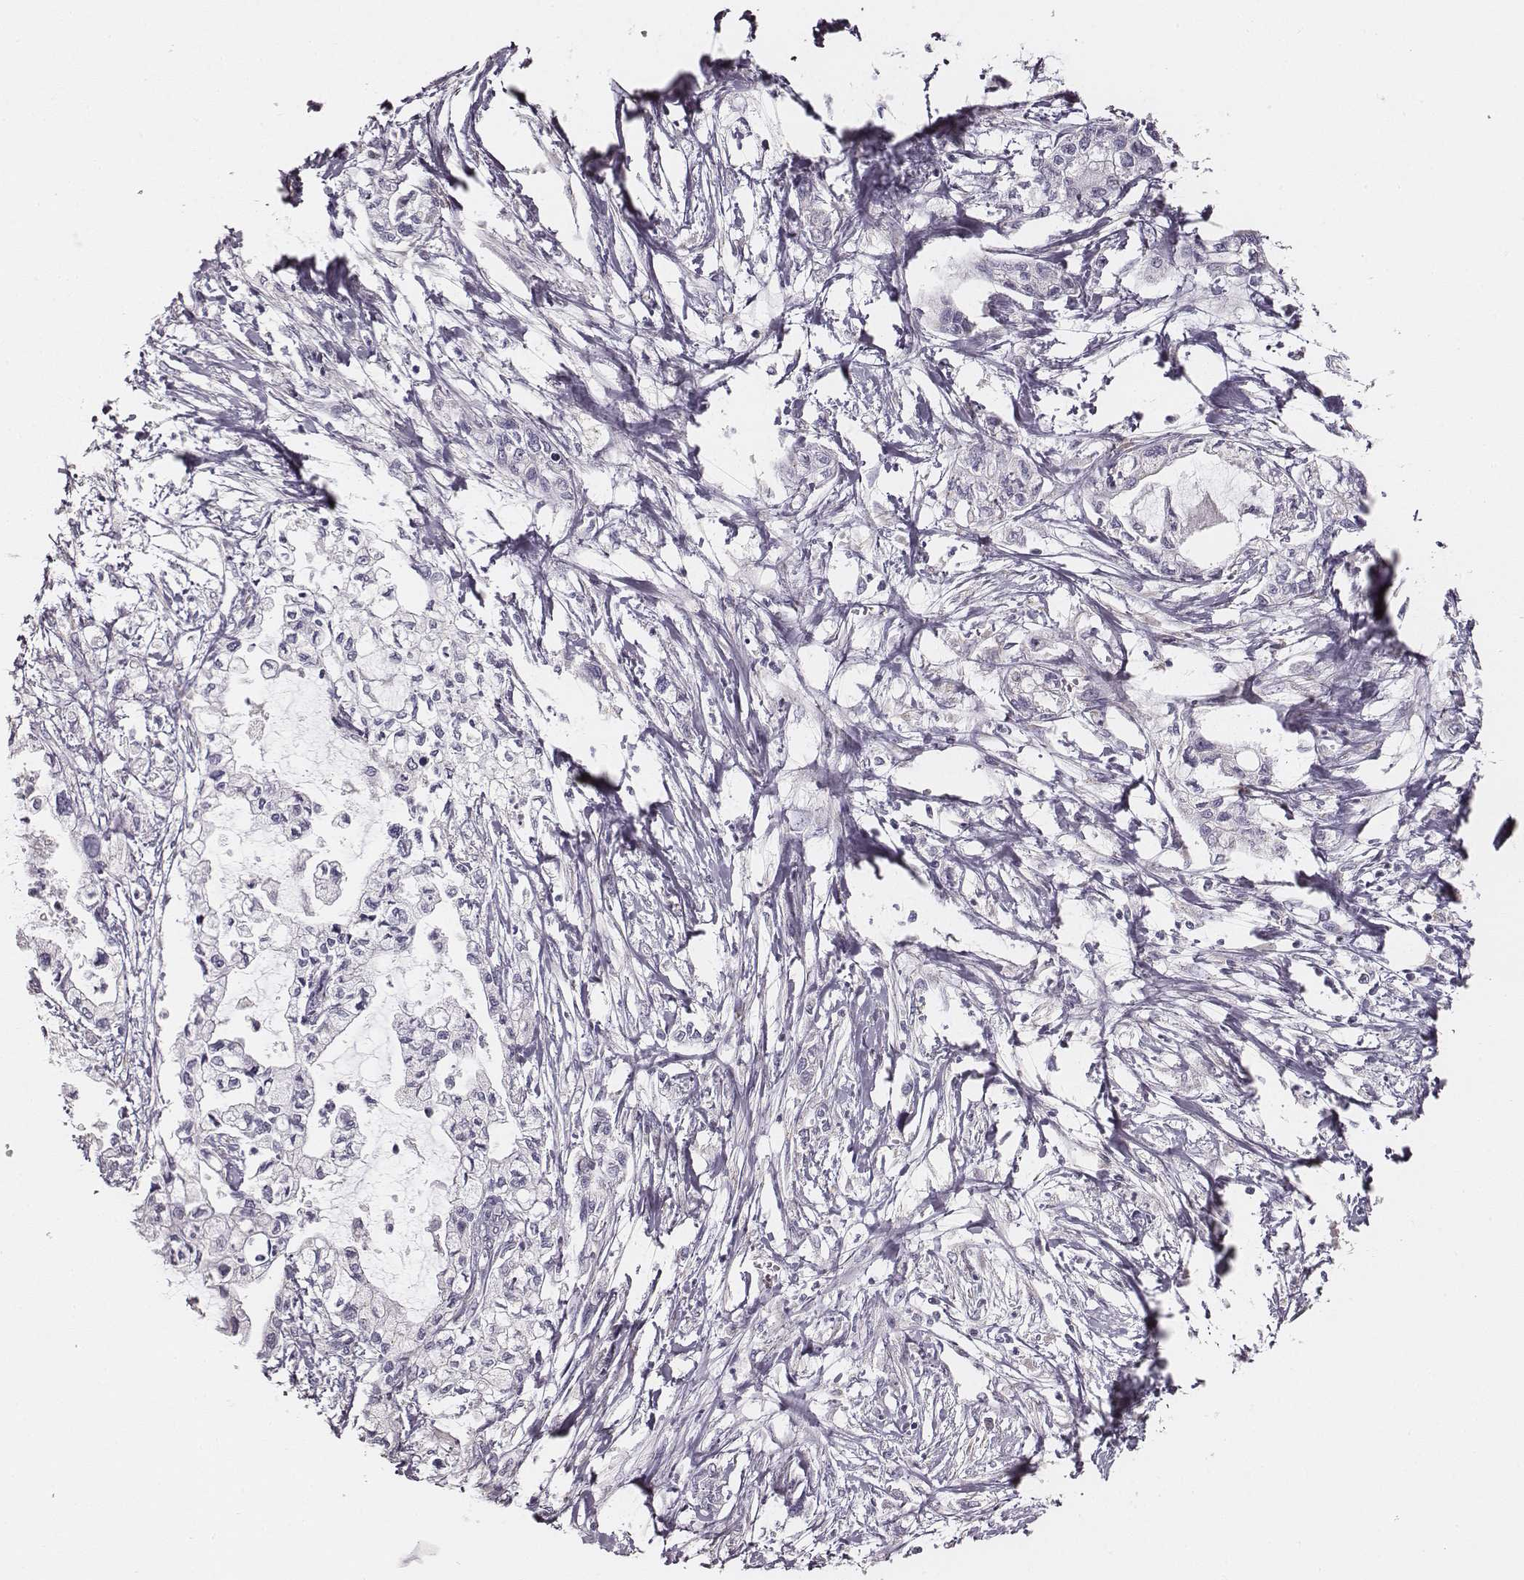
{"staining": {"intensity": "negative", "quantity": "none", "location": "none"}, "tissue": "pancreatic cancer", "cell_type": "Tumor cells", "image_type": "cancer", "snomed": [{"axis": "morphology", "description": "Adenocarcinoma, NOS"}, {"axis": "topography", "description": "Pancreas"}], "caption": "DAB (3,3'-diaminobenzidine) immunohistochemical staining of human adenocarcinoma (pancreatic) displays no significant positivity in tumor cells.", "gene": "UBL4B", "patient": {"sex": "male", "age": 54}}